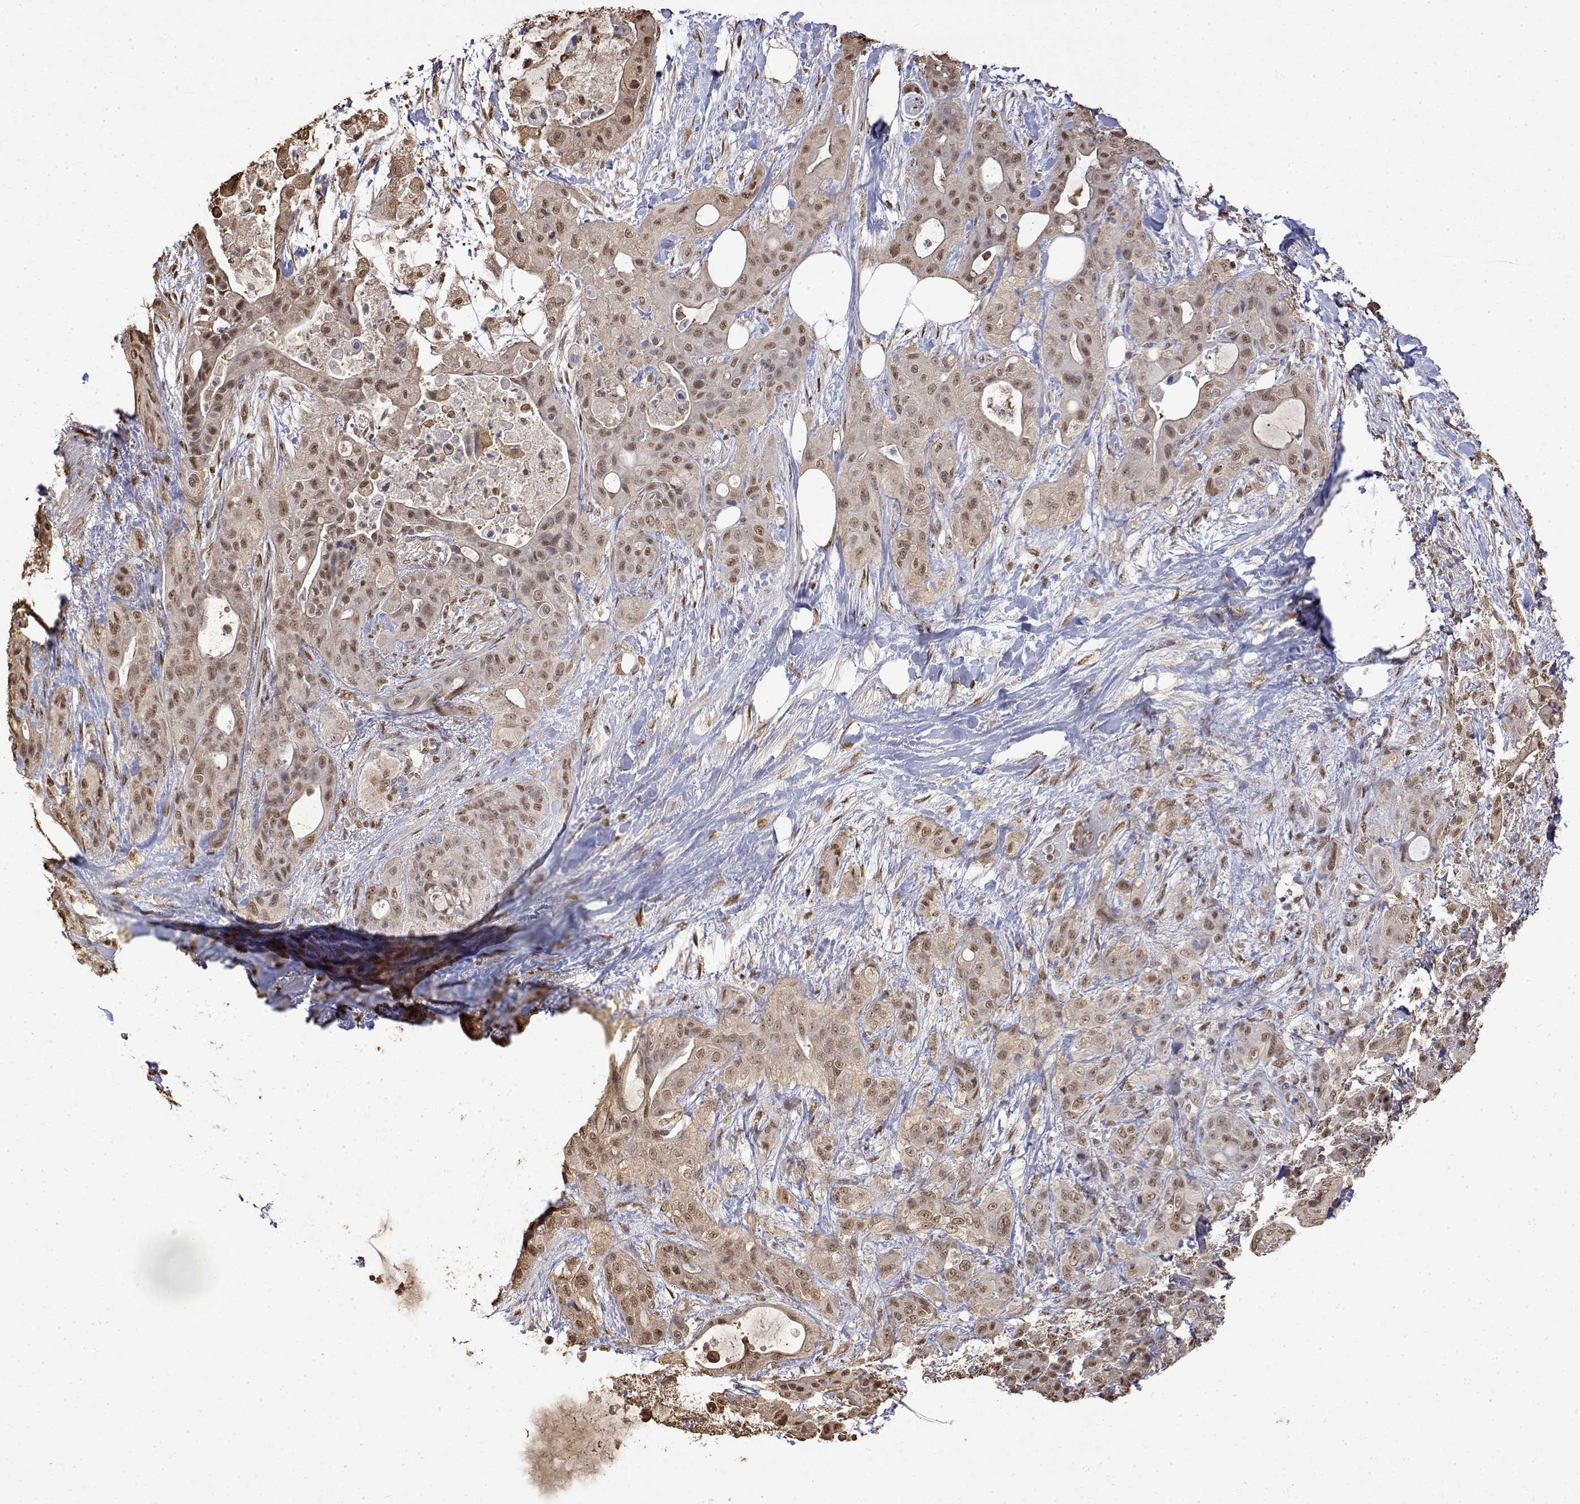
{"staining": {"intensity": "moderate", "quantity": ">75%", "location": "nuclear"}, "tissue": "pancreatic cancer", "cell_type": "Tumor cells", "image_type": "cancer", "snomed": [{"axis": "morphology", "description": "Adenocarcinoma, NOS"}, {"axis": "topography", "description": "Pancreas"}], "caption": "DAB immunohistochemical staining of pancreatic cancer (adenocarcinoma) shows moderate nuclear protein expression in approximately >75% of tumor cells. (brown staining indicates protein expression, while blue staining denotes nuclei).", "gene": "TPI1", "patient": {"sex": "male", "age": 71}}